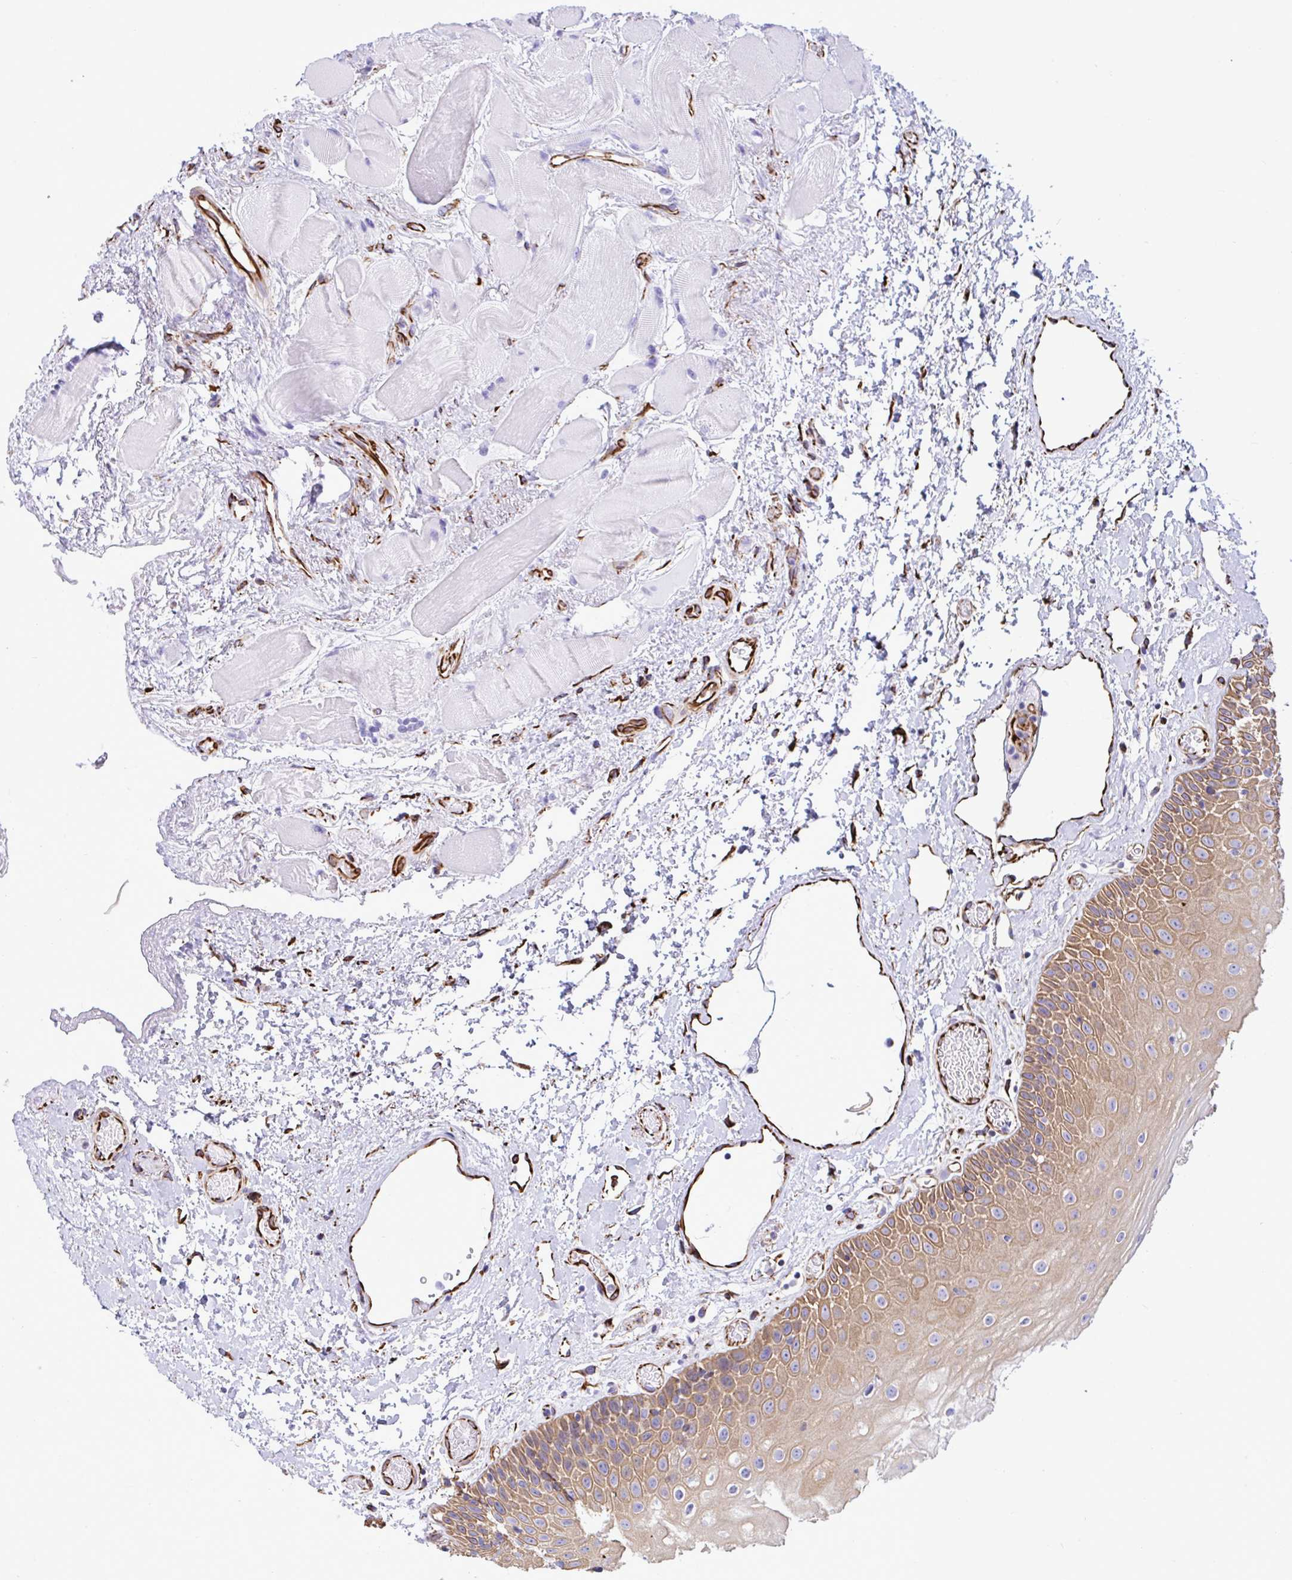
{"staining": {"intensity": "moderate", "quantity": ">75%", "location": "cytoplasmic/membranous"}, "tissue": "oral mucosa", "cell_type": "Squamous epithelial cells", "image_type": "normal", "snomed": [{"axis": "morphology", "description": "Normal tissue, NOS"}, {"axis": "topography", "description": "Oral tissue"}], "caption": "Protein staining displays moderate cytoplasmic/membranous staining in approximately >75% of squamous epithelial cells in unremarkable oral mucosa. Nuclei are stained in blue.", "gene": "SMAD5", "patient": {"sex": "female", "age": 82}}